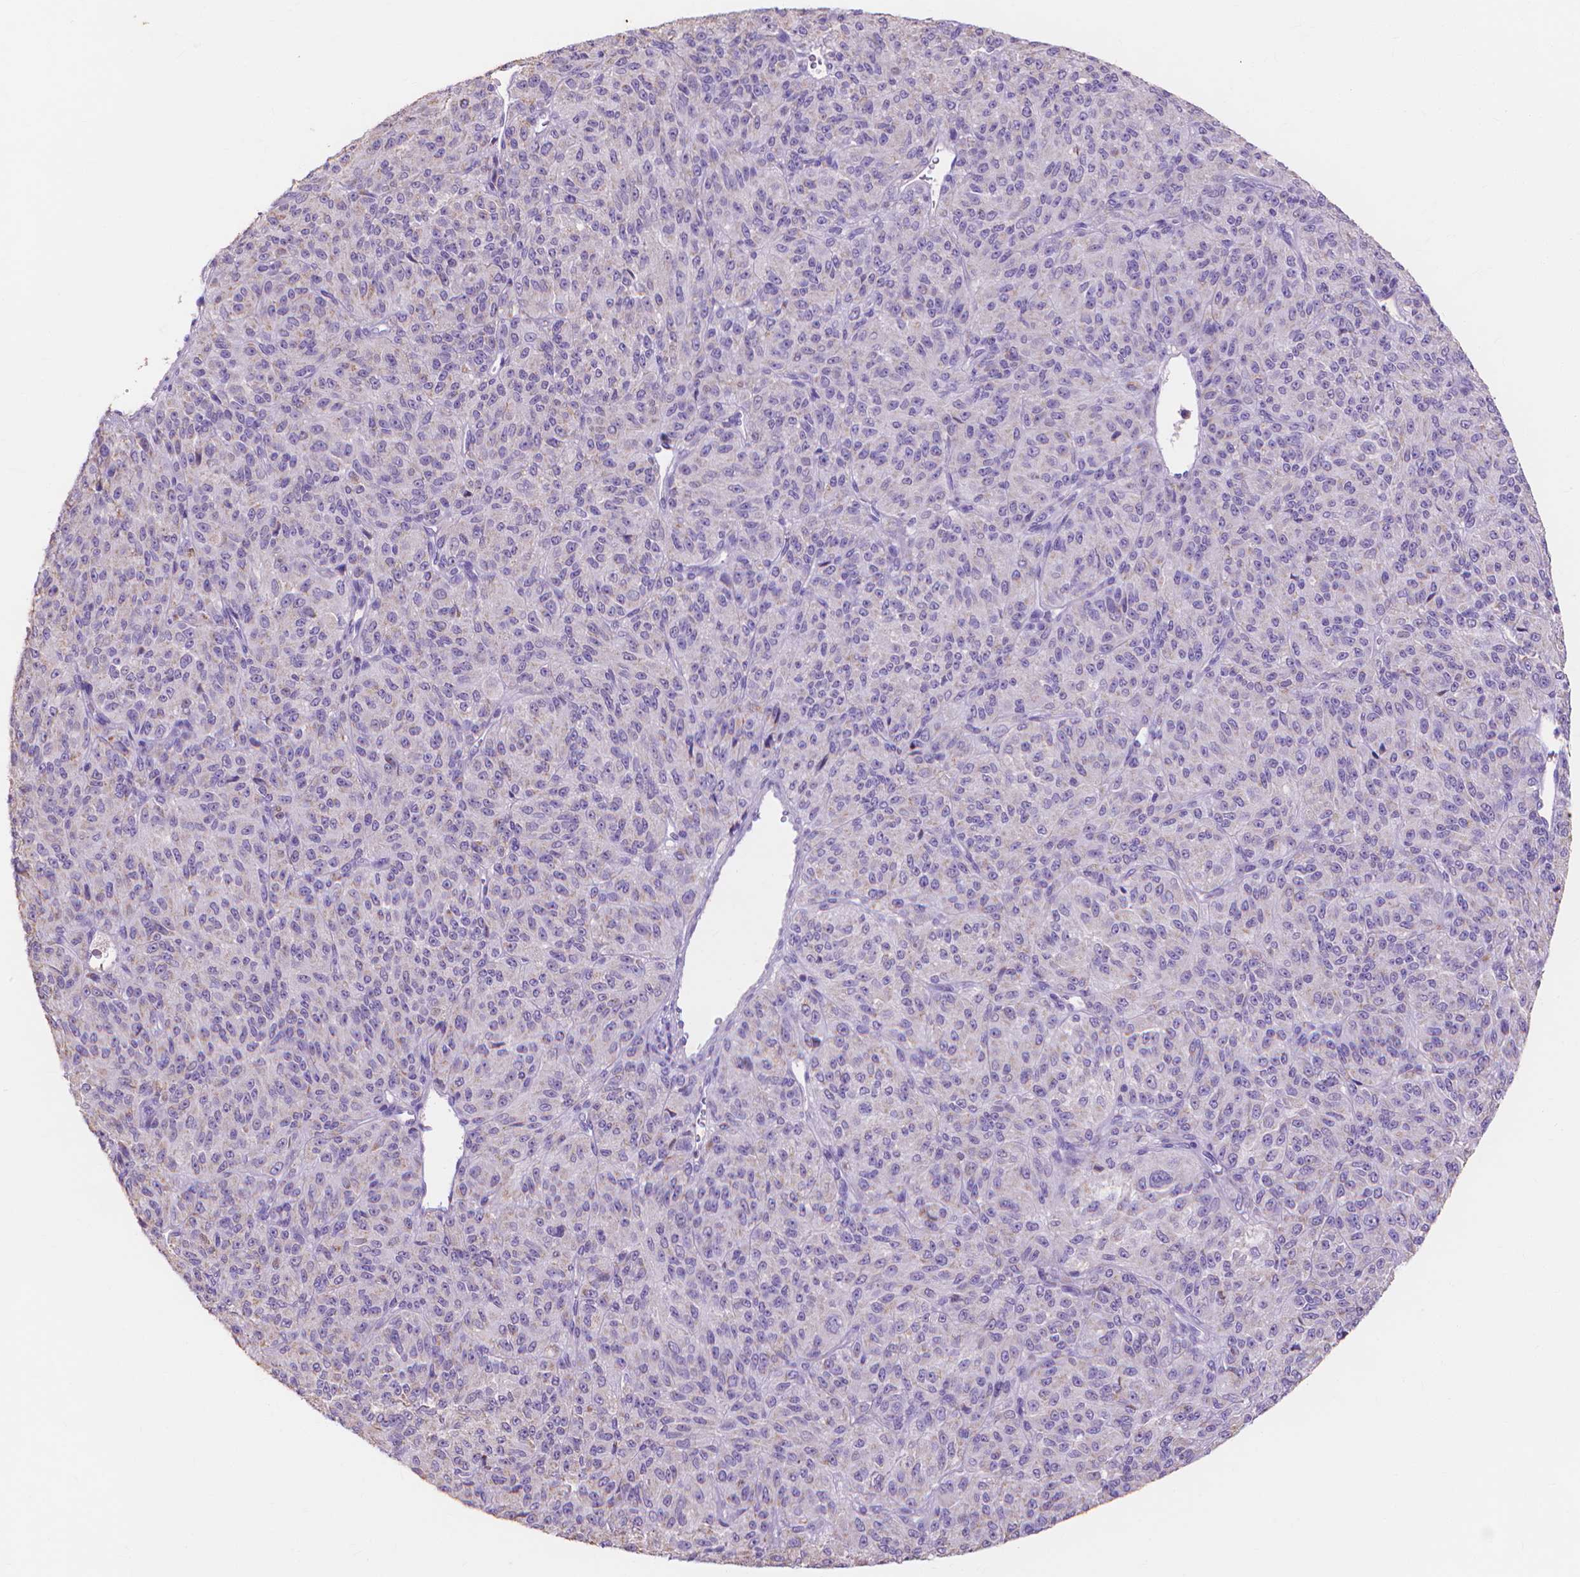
{"staining": {"intensity": "negative", "quantity": "none", "location": "none"}, "tissue": "melanoma", "cell_type": "Tumor cells", "image_type": "cancer", "snomed": [{"axis": "morphology", "description": "Malignant melanoma, Metastatic site"}, {"axis": "topography", "description": "Brain"}], "caption": "Malignant melanoma (metastatic site) was stained to show a protein in brown. There is no significant positivity in tumor cells.", "gene": "MMP11", "patient": {"sex": "female", "age": 56}}